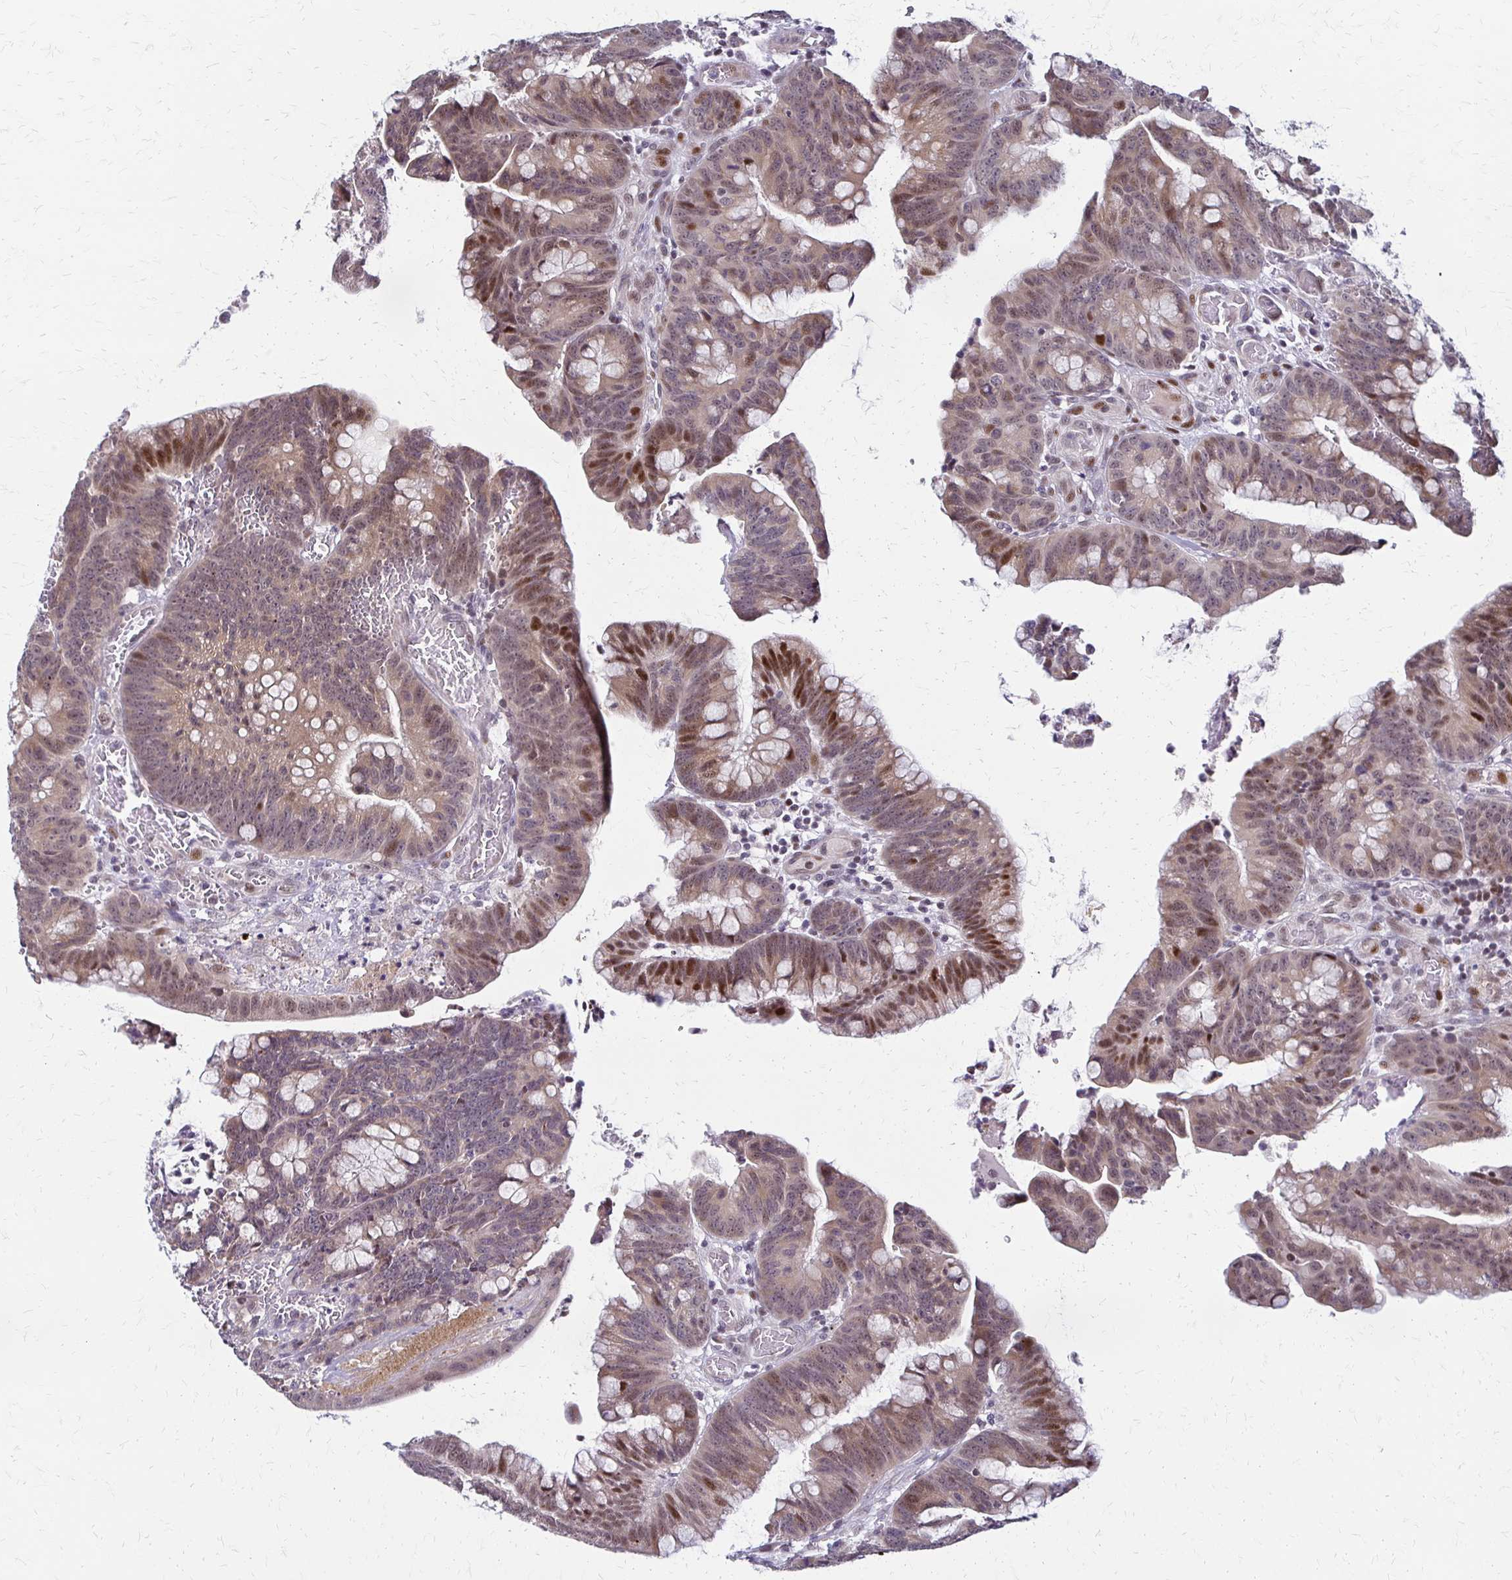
{"staining": {"intensity": "moderate", "quantity": "25%-75%", "location": "cytoplasmic/membranous,nuclear"}, "tissue": "colorectal cancer", "cell_type": "Tumor cells", "image_type": "cancer", "snomed": [{"axis": "morphology", "description": "Adenocarcinoma, NOS"}, {"axis": "topography", "description": "Colon"}], "caption": "Tumor cells display medium levels of moderate cytoplasmic/membranous and nuclear expression in approximately 25%-75% of cells in colorectal adenocarcinoma.", "gene": "TRIR", "patient": {"sex": "male", "age": 62}}